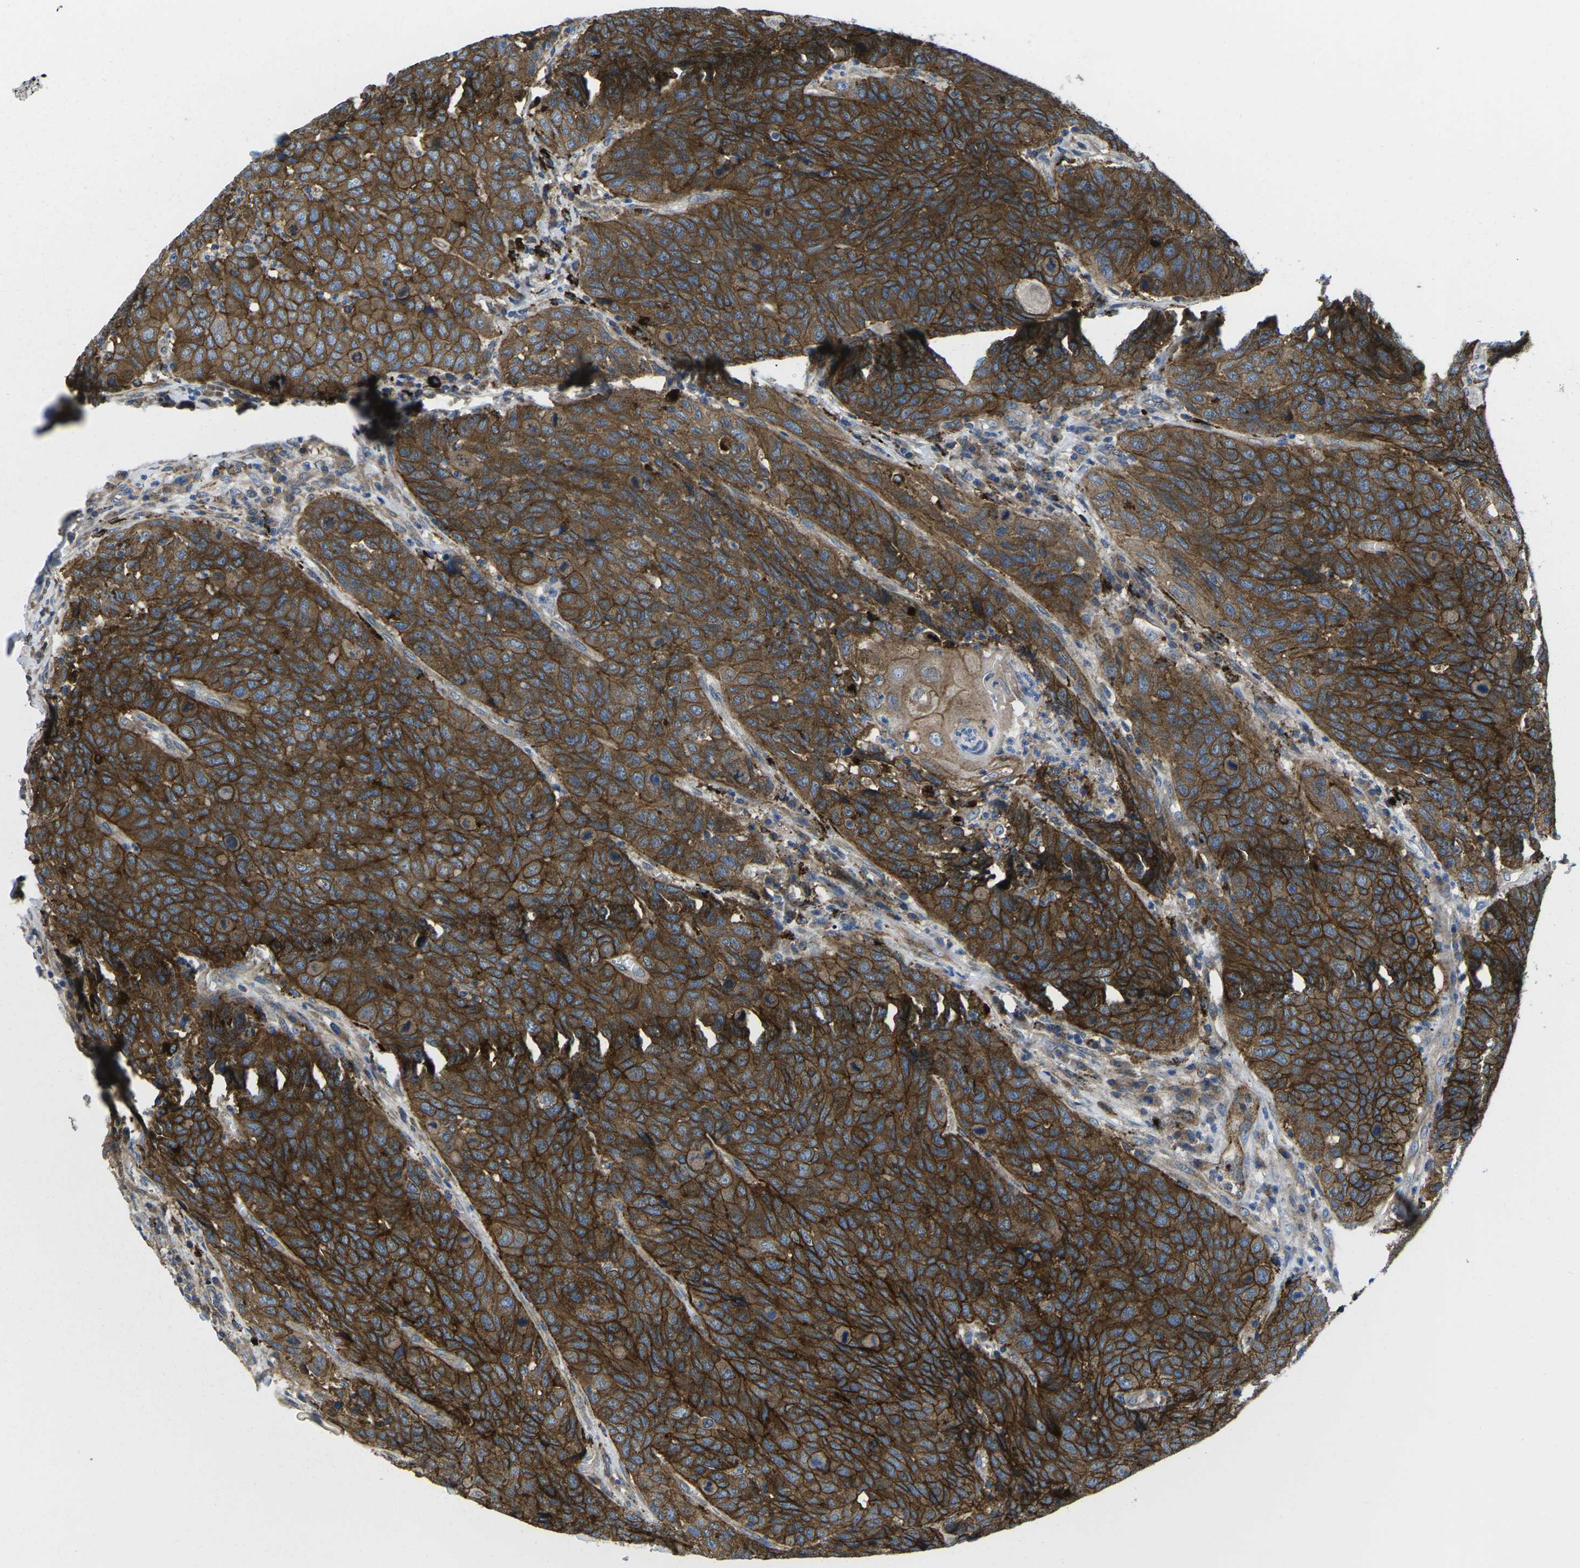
{"staining": {"intensity": "strong", "quantity": ">75%", "location": "cytoplasmic/membranous"}, "tissue": "head and neck cancer", "cell_type": "Tumor cells", "image_type": "cancer", "snomed": [{"axis": "morphology", "description": "Squamous cell carcinoma, NOS"}, {"axis": "topography", "description": "Head-Neck"}], "caption": "Squamous cell carcinoma (head and neck) stained with a brown dye demonstrates strong cytoplasmic/membranous positive positivity in approximately >75% of tumor cells.", "gene": "DLG1", "patient": {"sex": "male", "age": 66}}